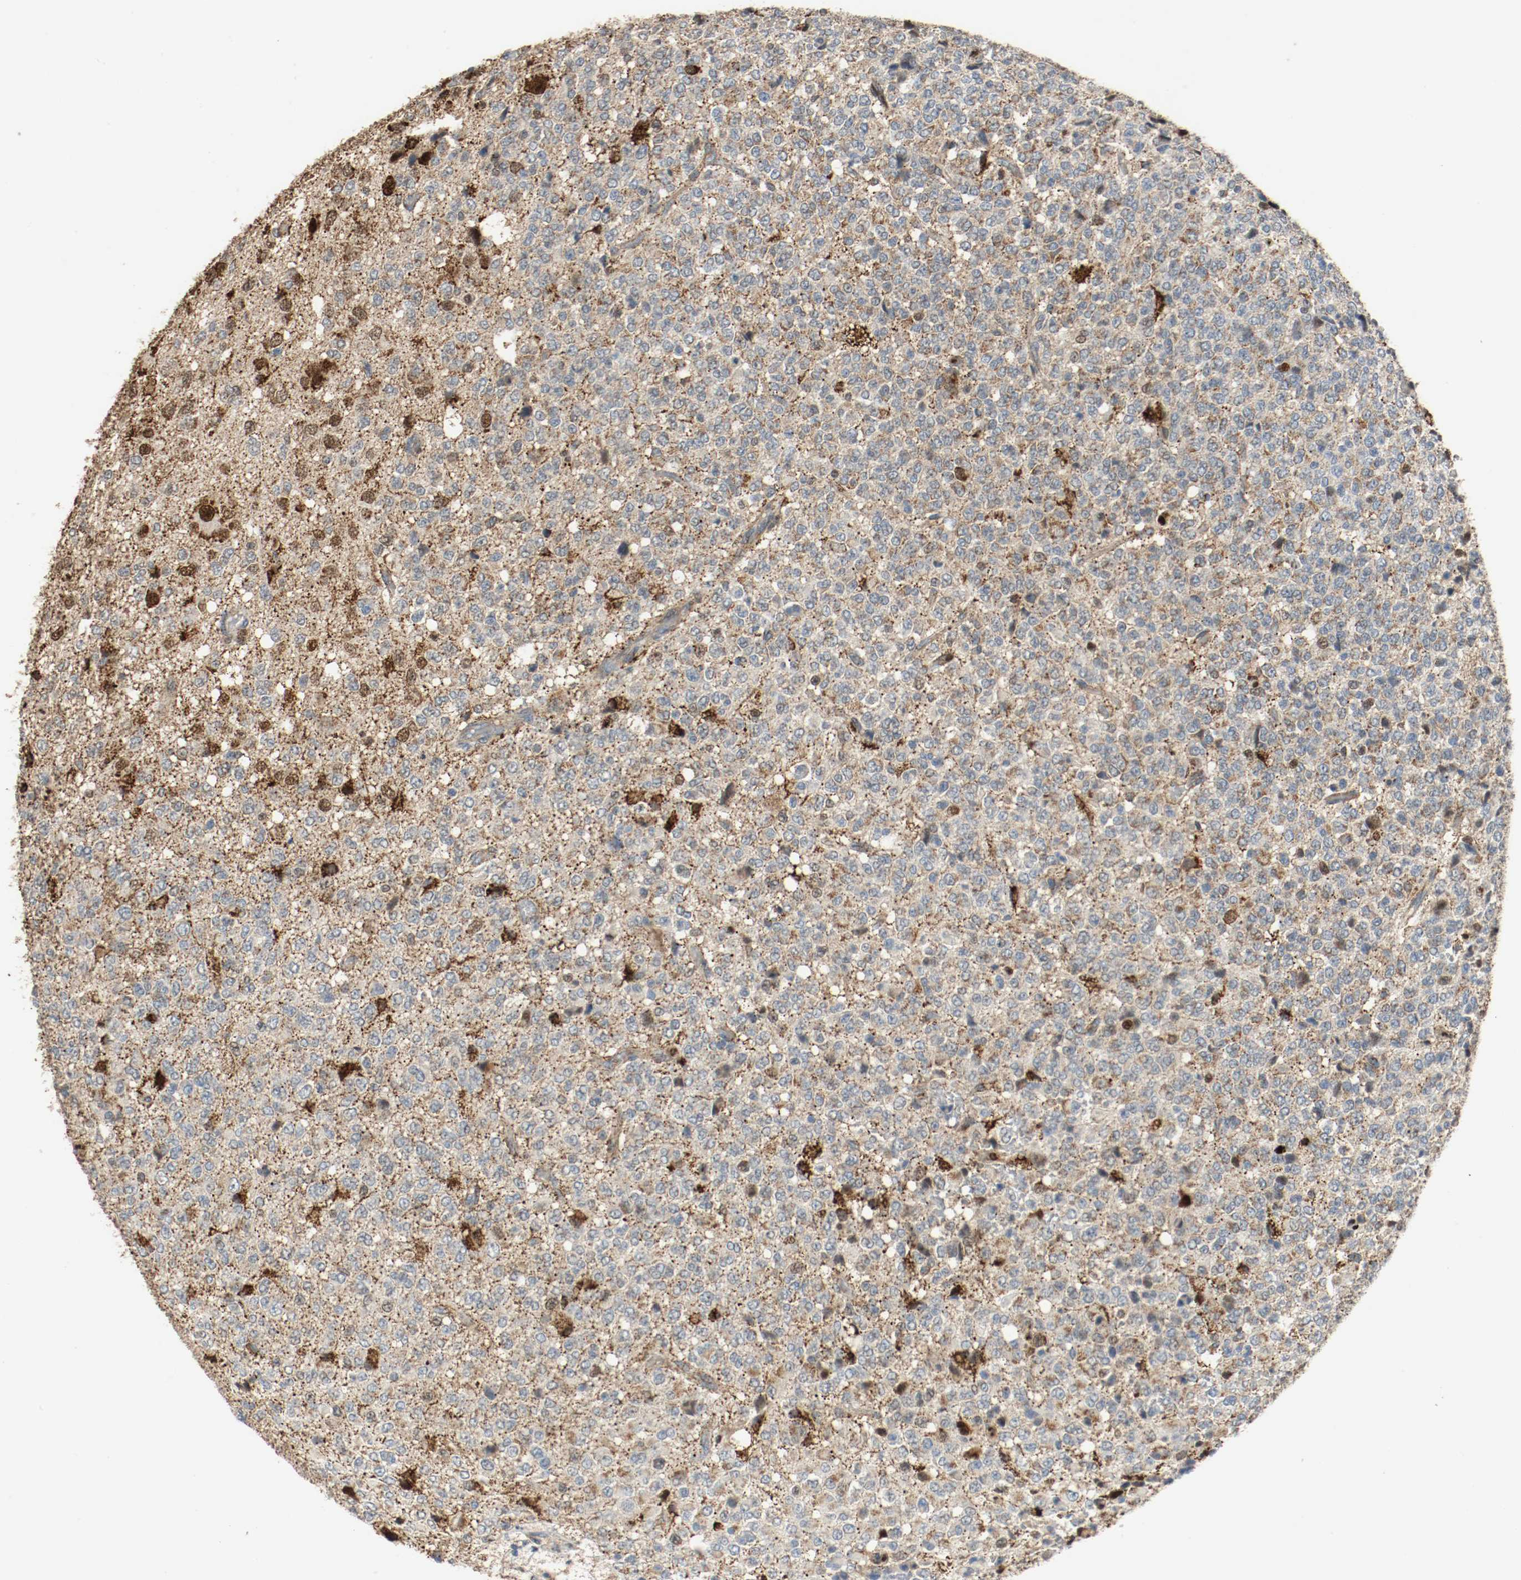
{"staining": {"intensity": "strong", "quantity": ">75%", "location": "cytoplasmic/membranous,nuclear"}, "tissue": "glioma", "cell_type": "Tumor cells", "image_type": "cancer", "snomed": [{"axis": "morphology", "description": "Glioma, malignant, High grade"}, {"axis": "topography", "description": "pancreas cauda"}], "caption": "Tumor cells display high levels of strong cytoplasmic/membranous and nuclear expression in about >75% of cells in malignant glioma (high-grade).", "gene": "ALDH4A1", "patient": {"sex": "male", "age": 60}}